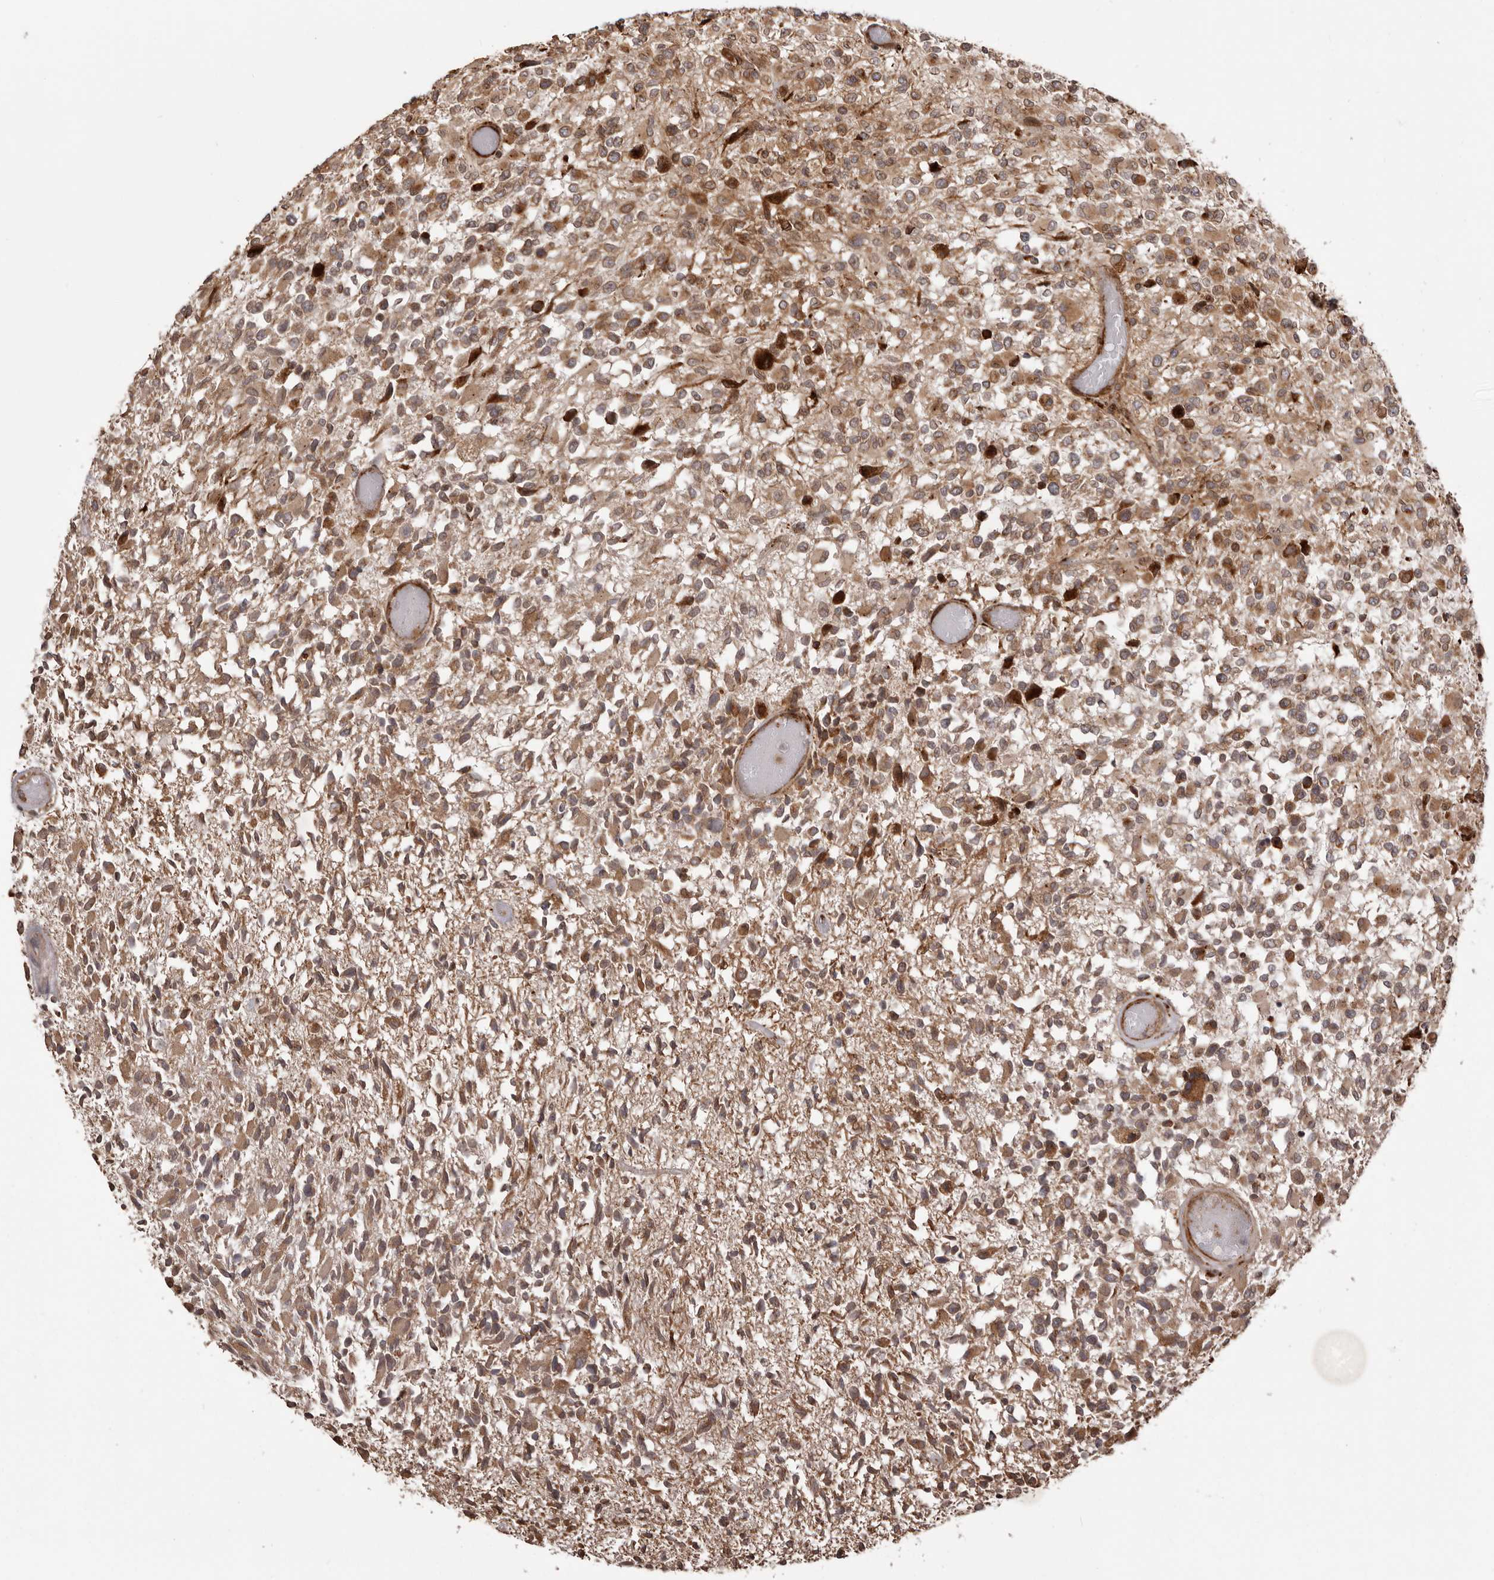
{"staining": {"intensity": "moderate", "quantity": ">75%", "location": "cytoplasmic/membranous"}, "tissue": "glioma", "cell_type": "Tumor cells", "image_type": "cancer", "snomed": [{"axis": "morphology", "description": "Glioma, malignant, High grade"}, {"axis": "morphology", "description": "Glioblastoma, NOS"}, {"axis": "topography", "description": "Brain"}], "caption": "Immunohistochemical staining of glioblastoma shows medium levels of moderate cytoplasmic/membranous positivity in about >75% of tumor cells.", "gene": "NUP43", "patient": {"sex": "male", "age": 60}}